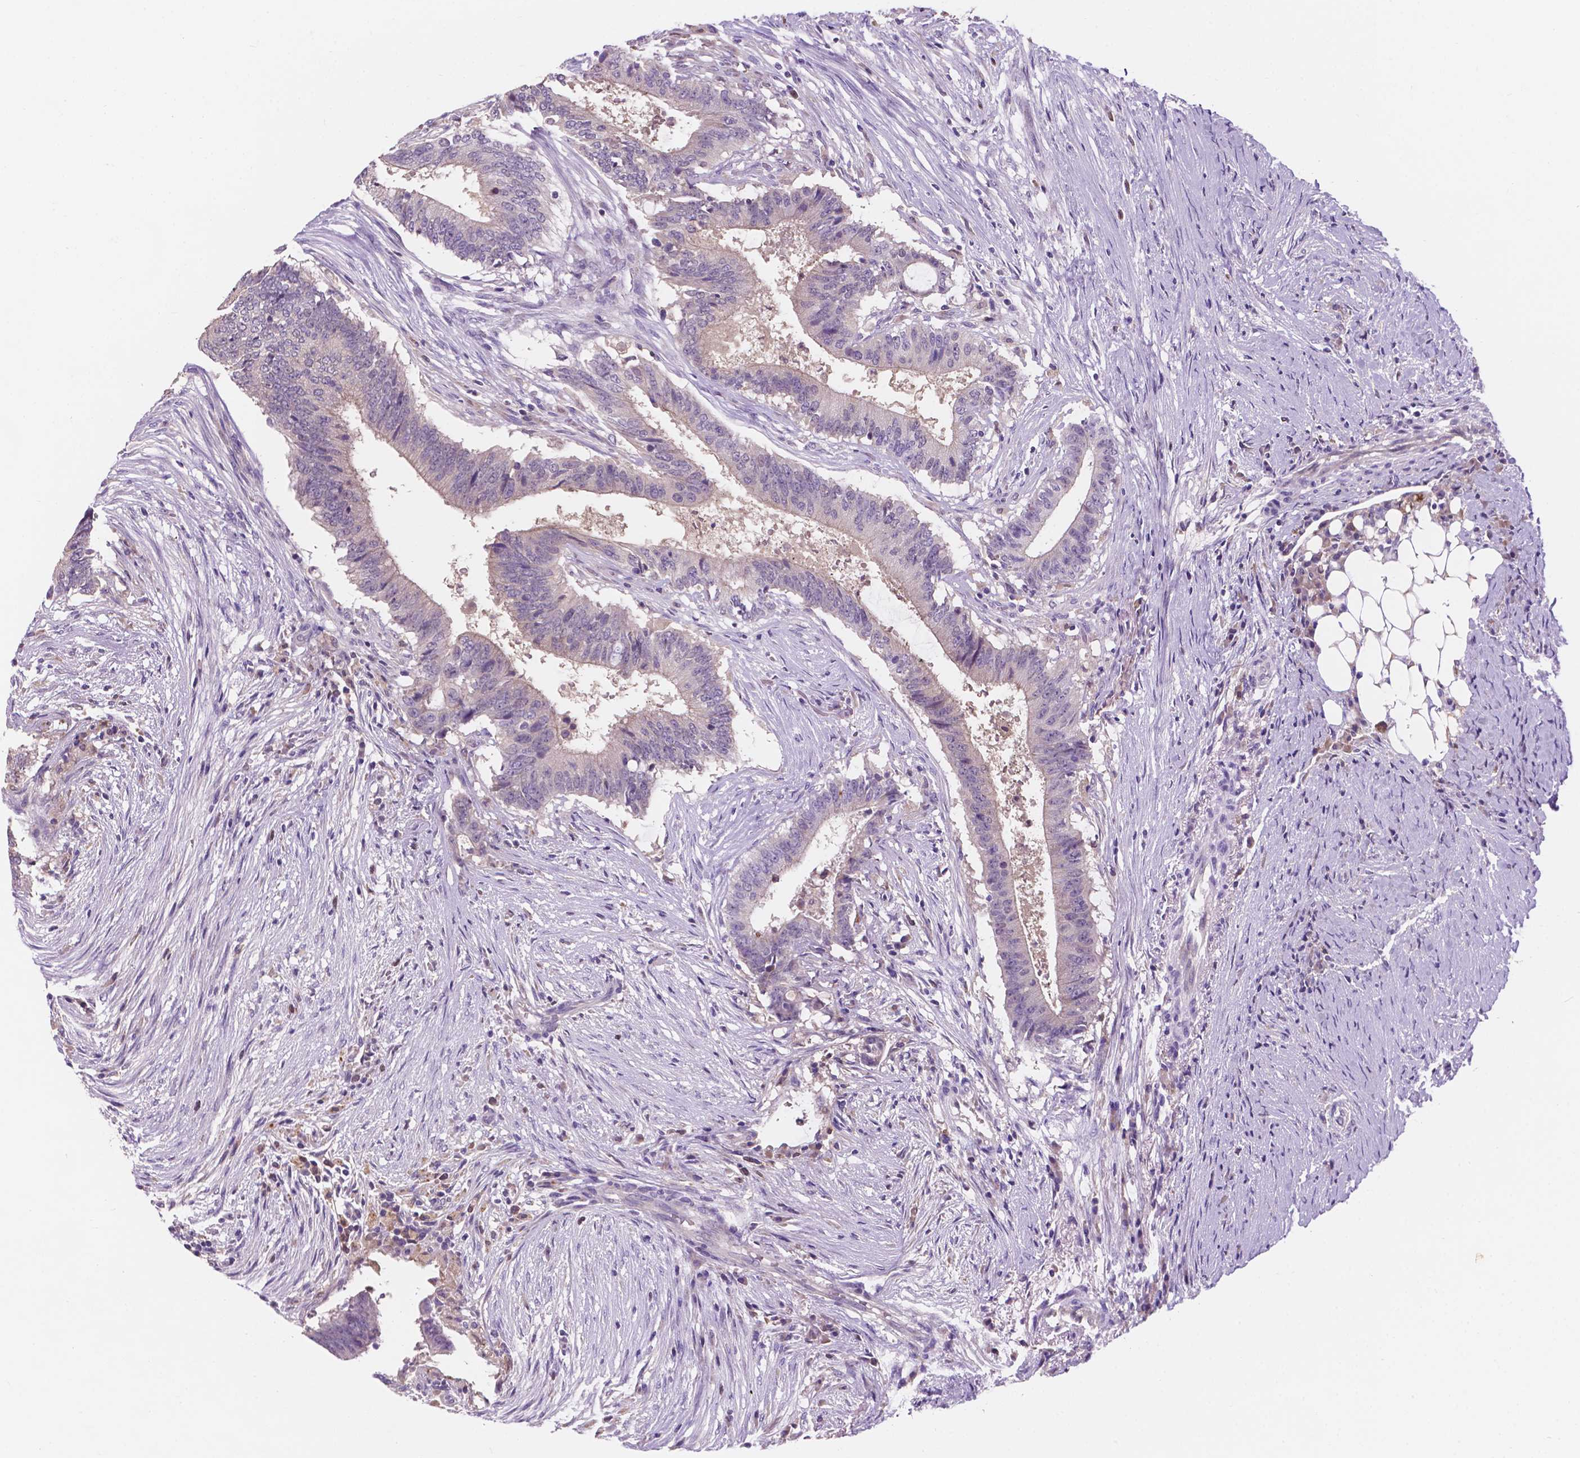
{"staining": {"intensity": "negative", "quantity": "none", "location": "none"}, "tissue": "colorectal cancer", "cell_type": "Tumor cells", "image_type": "cancer", "snomed": [{"axis": "morphology", "description": "Adenocarcinoma, NOS"}, {"axis": "topography", "description": "Colon"}], "caption": "High magnification brightfield microscopy of adenocarcinoma (colorectal) stained with DAB (brown) and counterstained with hematoxylin (blue): tumor cells show no significant expression.", "gene": "IREB2", "patient": {"sex": "female", "age": 43}}